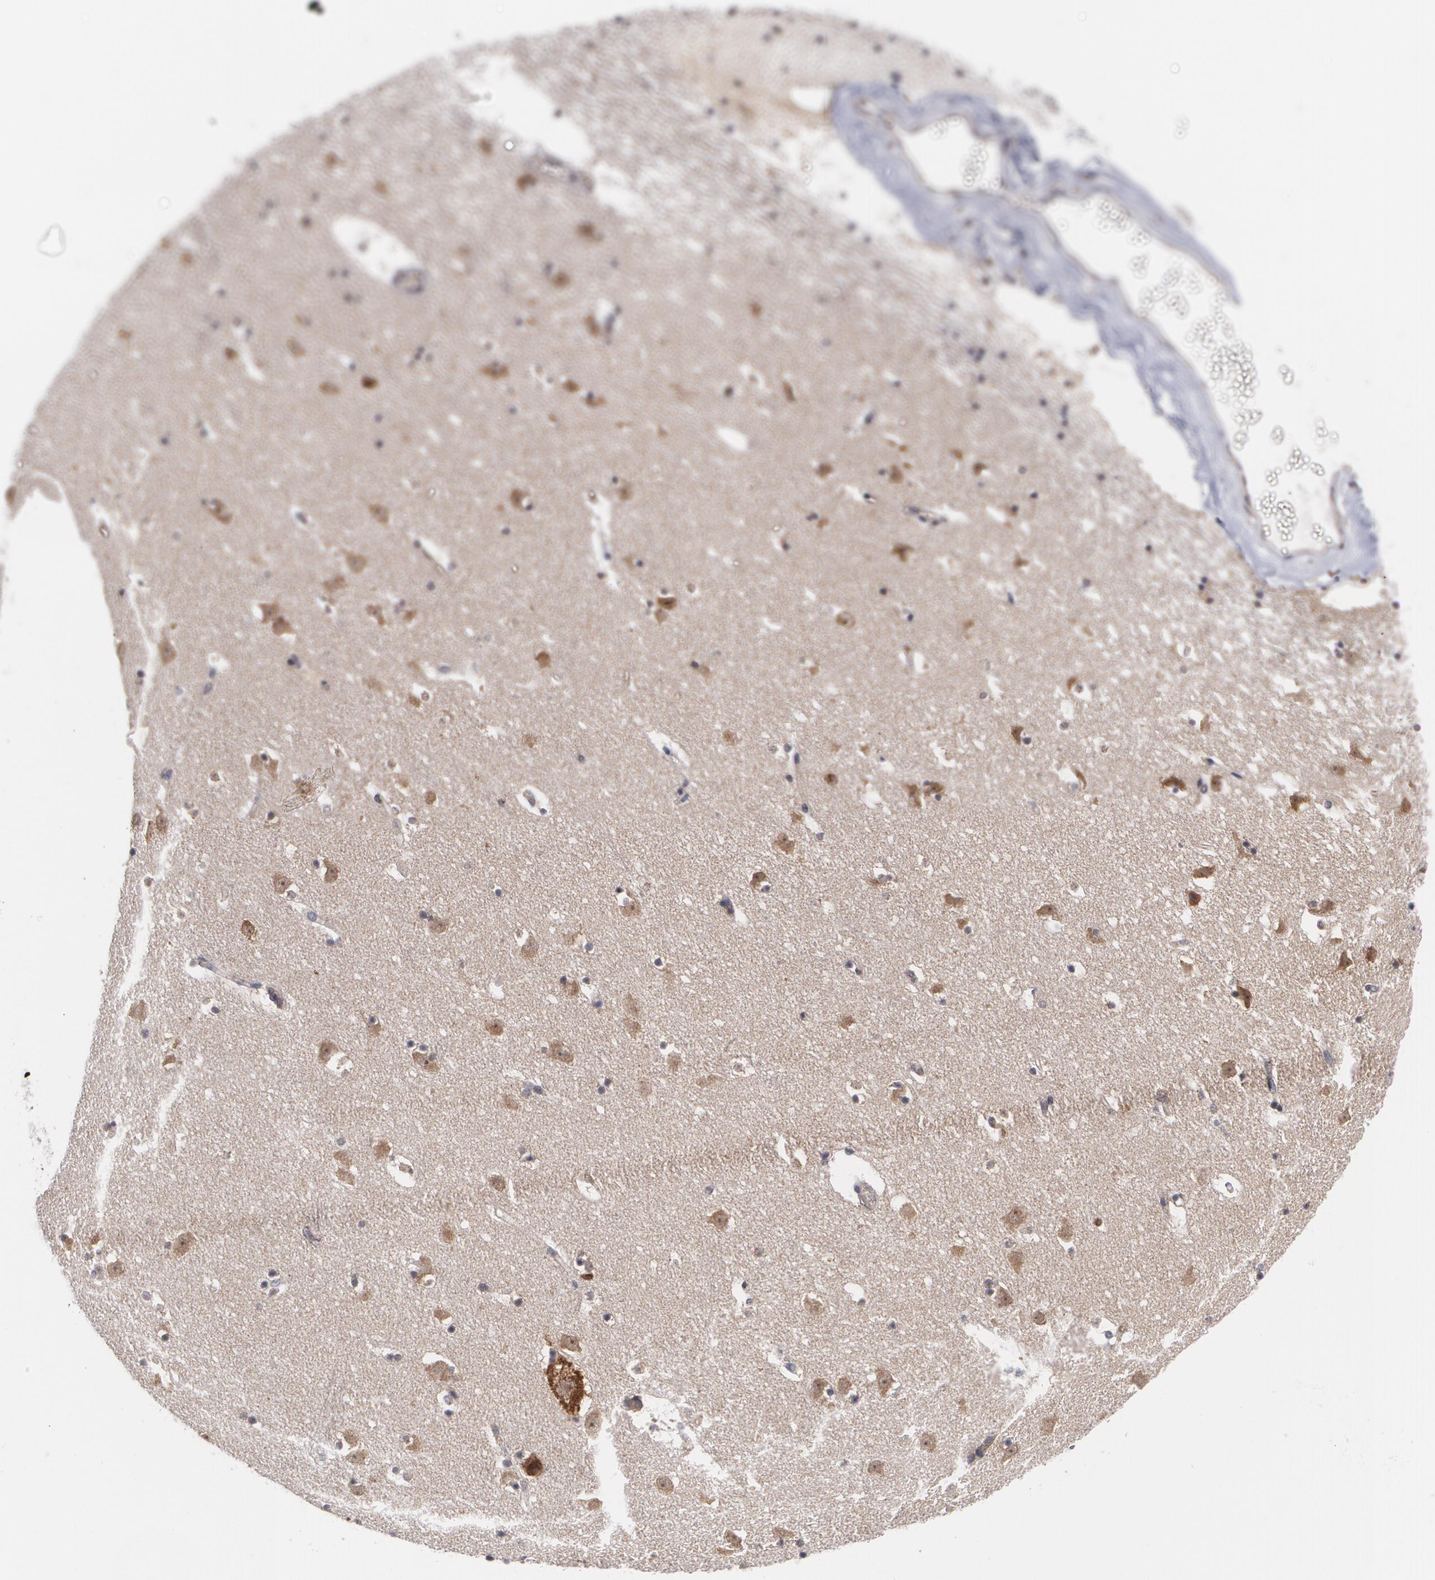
{"staining": {"intensity": "negative", "quantity": "none", "location": "none"}, "tissue": "caudate", "cell_type": "Glial cells", "image_type": "normal", "snomed": [{"axis": "morphology", "description": "Normal tissue, NOS"}, {"axis": "topography", "description": "Lateral ventricle wall"}], "caption": "Human caudate stained for a protein using immunohistochemistry exhibits no staining in glial cells.", "gene": "BMP6", "patient": {"sex": "male", "age": 45}}